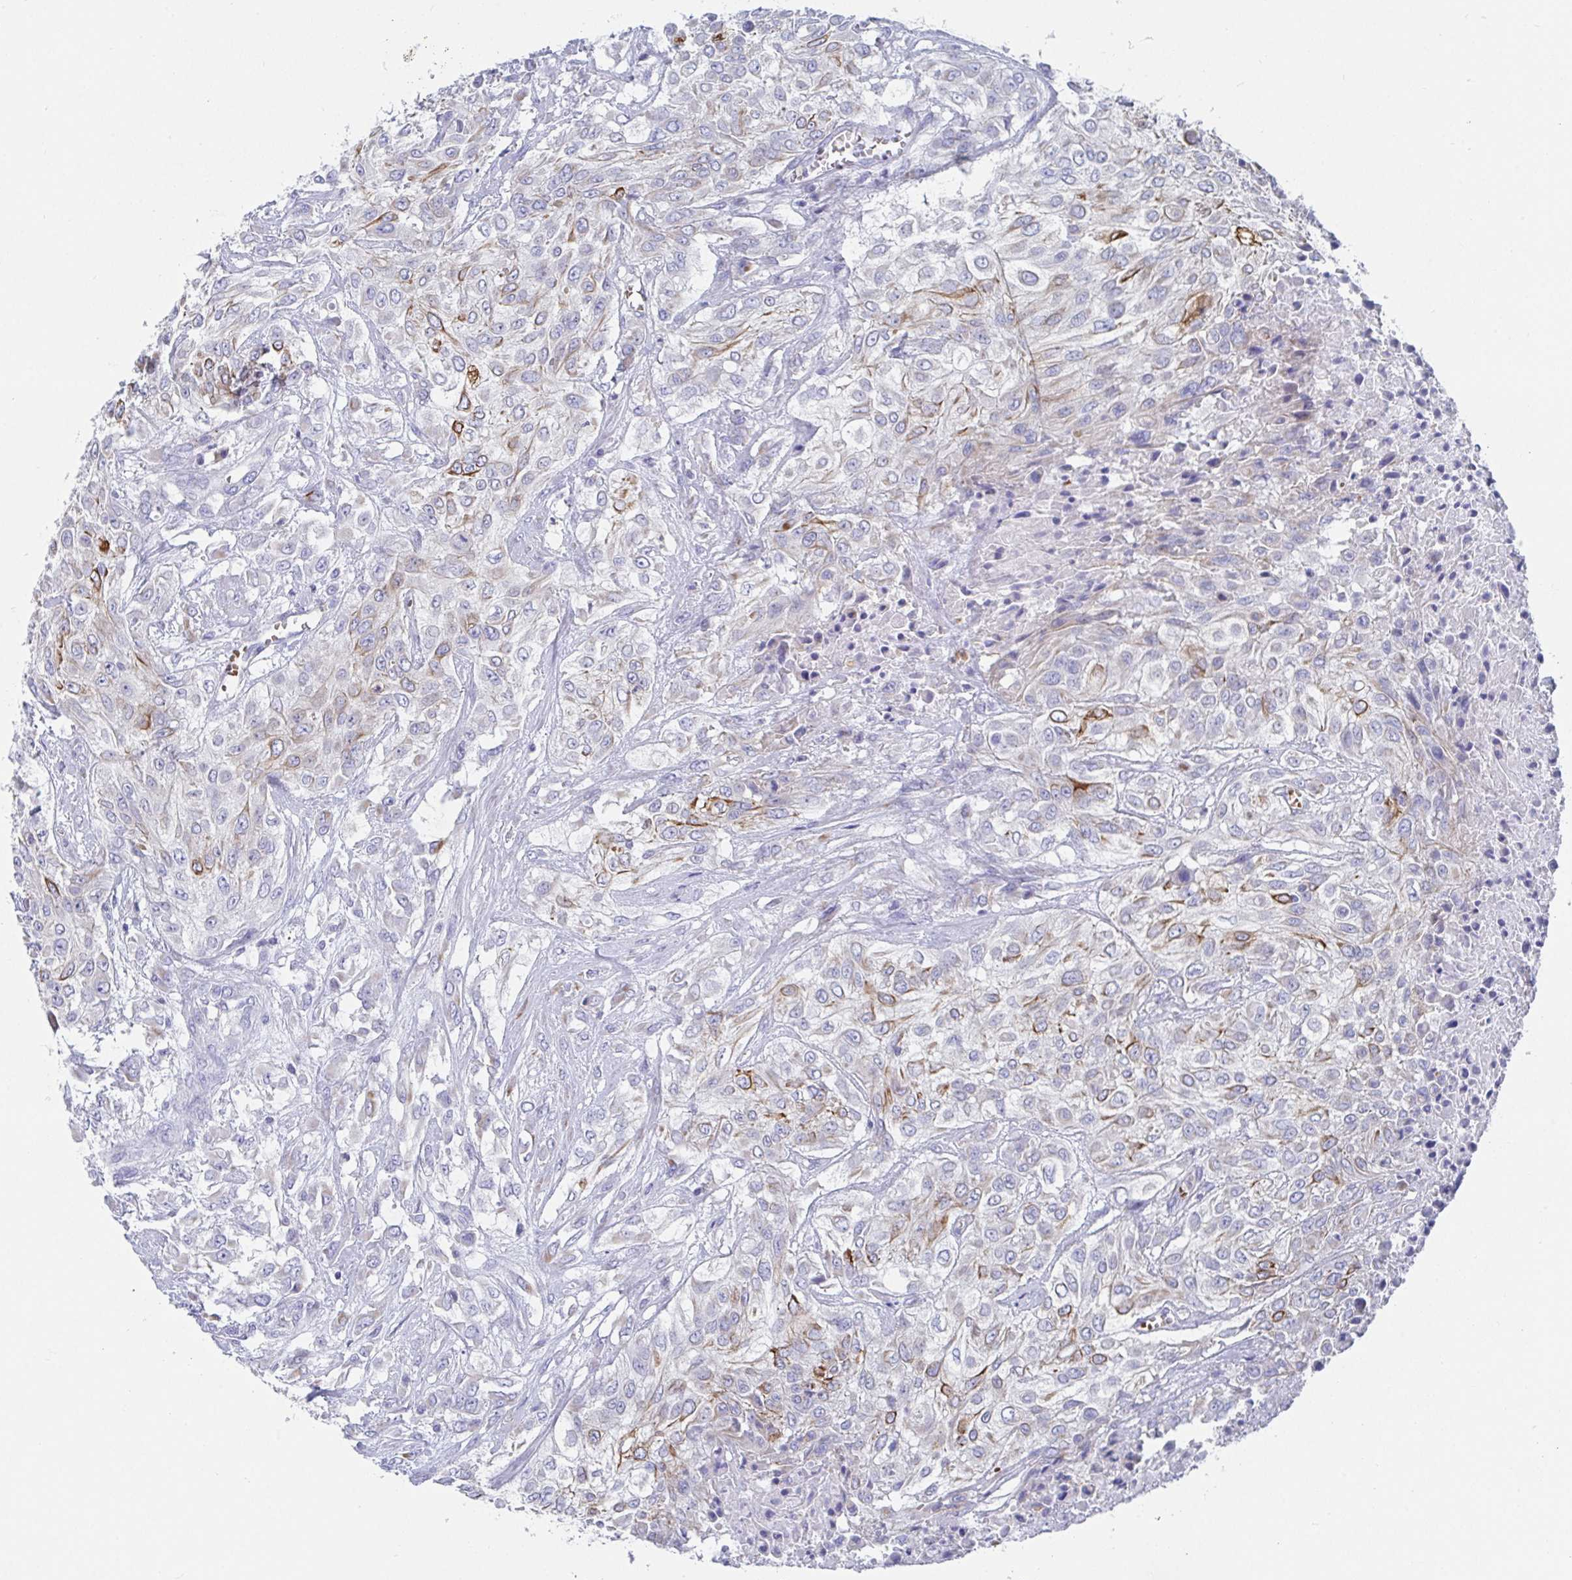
{"staining": {"intensity": "moderate", "quantity": "<25%", "location": "cytoplasmic/membranous"}, "tissue": "urothelial cancer", "cell_type": "Tumor cells", "image_type": "cancer", "snomed": [{"axis": "morphology", "description": "Urothelial carcinoma, High grade"}, {"axis": "topography", "description": "Urinary bladder"}], "caption": "Brown immunohistochemical staining in urothelial cancer demonstrates moderate cytoplasmic/membranous positivity in approximately <25% of tumor cells.", "gene": "CLDN8", "patient": {"sex": "male", "age": 57}}